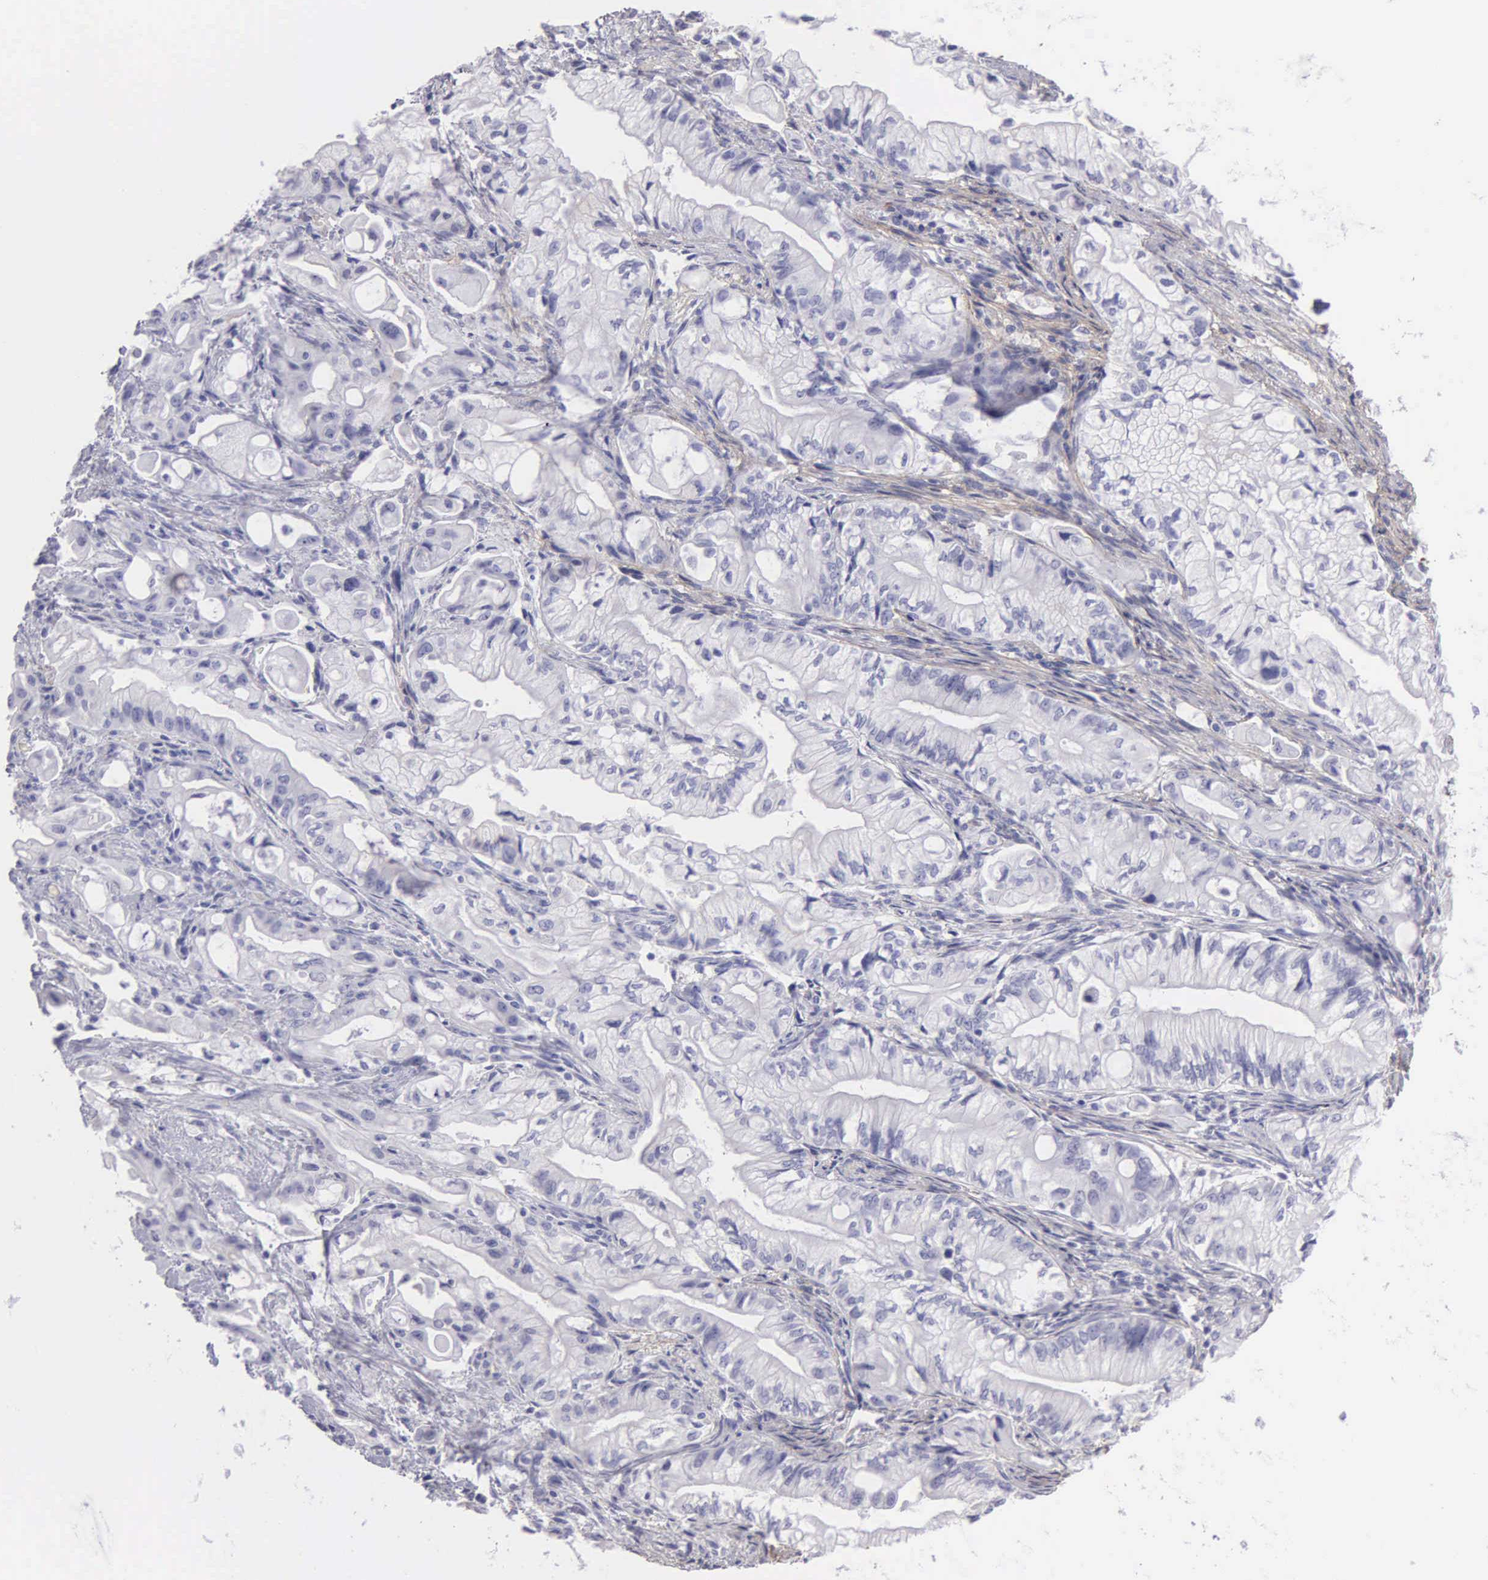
{"staining": {"intensity": "negative", "quantity": "none", "location": "none"}, "tissue": "pancreatic cancer", "cell_type": "Tumor cells", "image_type": "cancer", "snomed": [{"axis": "morphology", "description": "Adenocarcinoma, NOS"}, {"axis": "topography", "description": "Pancreas"}], "caption": "An IHC image of adenocarcinoma (pancreatic) is shown. There is no staining in tumor cells of adenocarcinoma (pancreatic).", "gene": "FBLN5", "patient": {"sex": "male", "age": 79}}